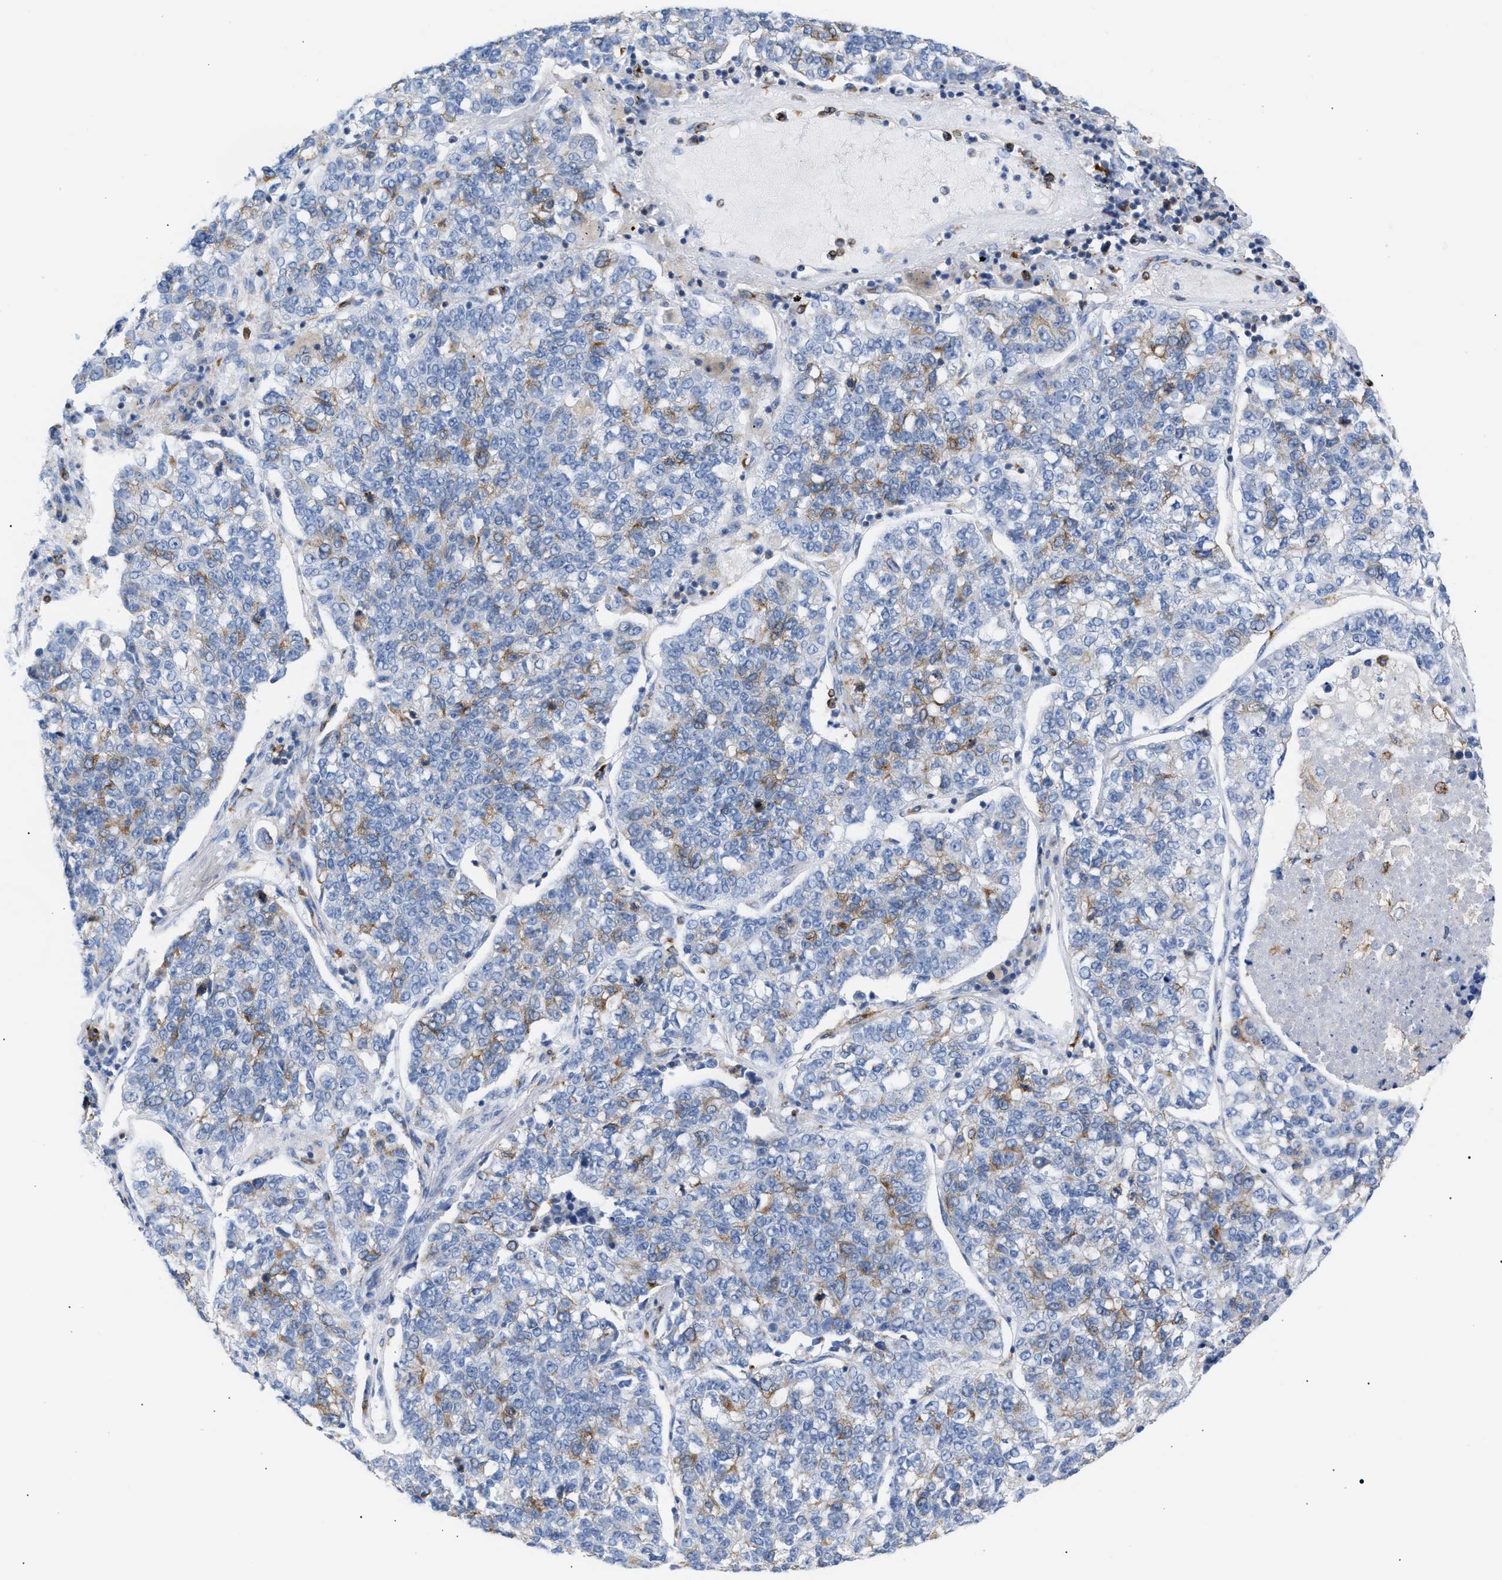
{"staining": {"intensity": "weak", "quantity": "<25%", "location": "cytoplasmic/membranous"}, "tissue": "lung cancer", "cell_type": "Tumor cells", "image_type": "cancer", "snomed": [{"axis": "morphology", "description": "Adenocarcinoma, NOS"}, {"axis": "topography", "description": "Lung"}], "caption": "Histopathology image shows no protein expression in tumor cells of adenocarcinoma (lung) tissue. (DAB immunohistochemistry (IHC) visualized using brightfield microscopy, high magnification).", "gene": "TACC3", "patient": {"sex": "male", "age": 49}}